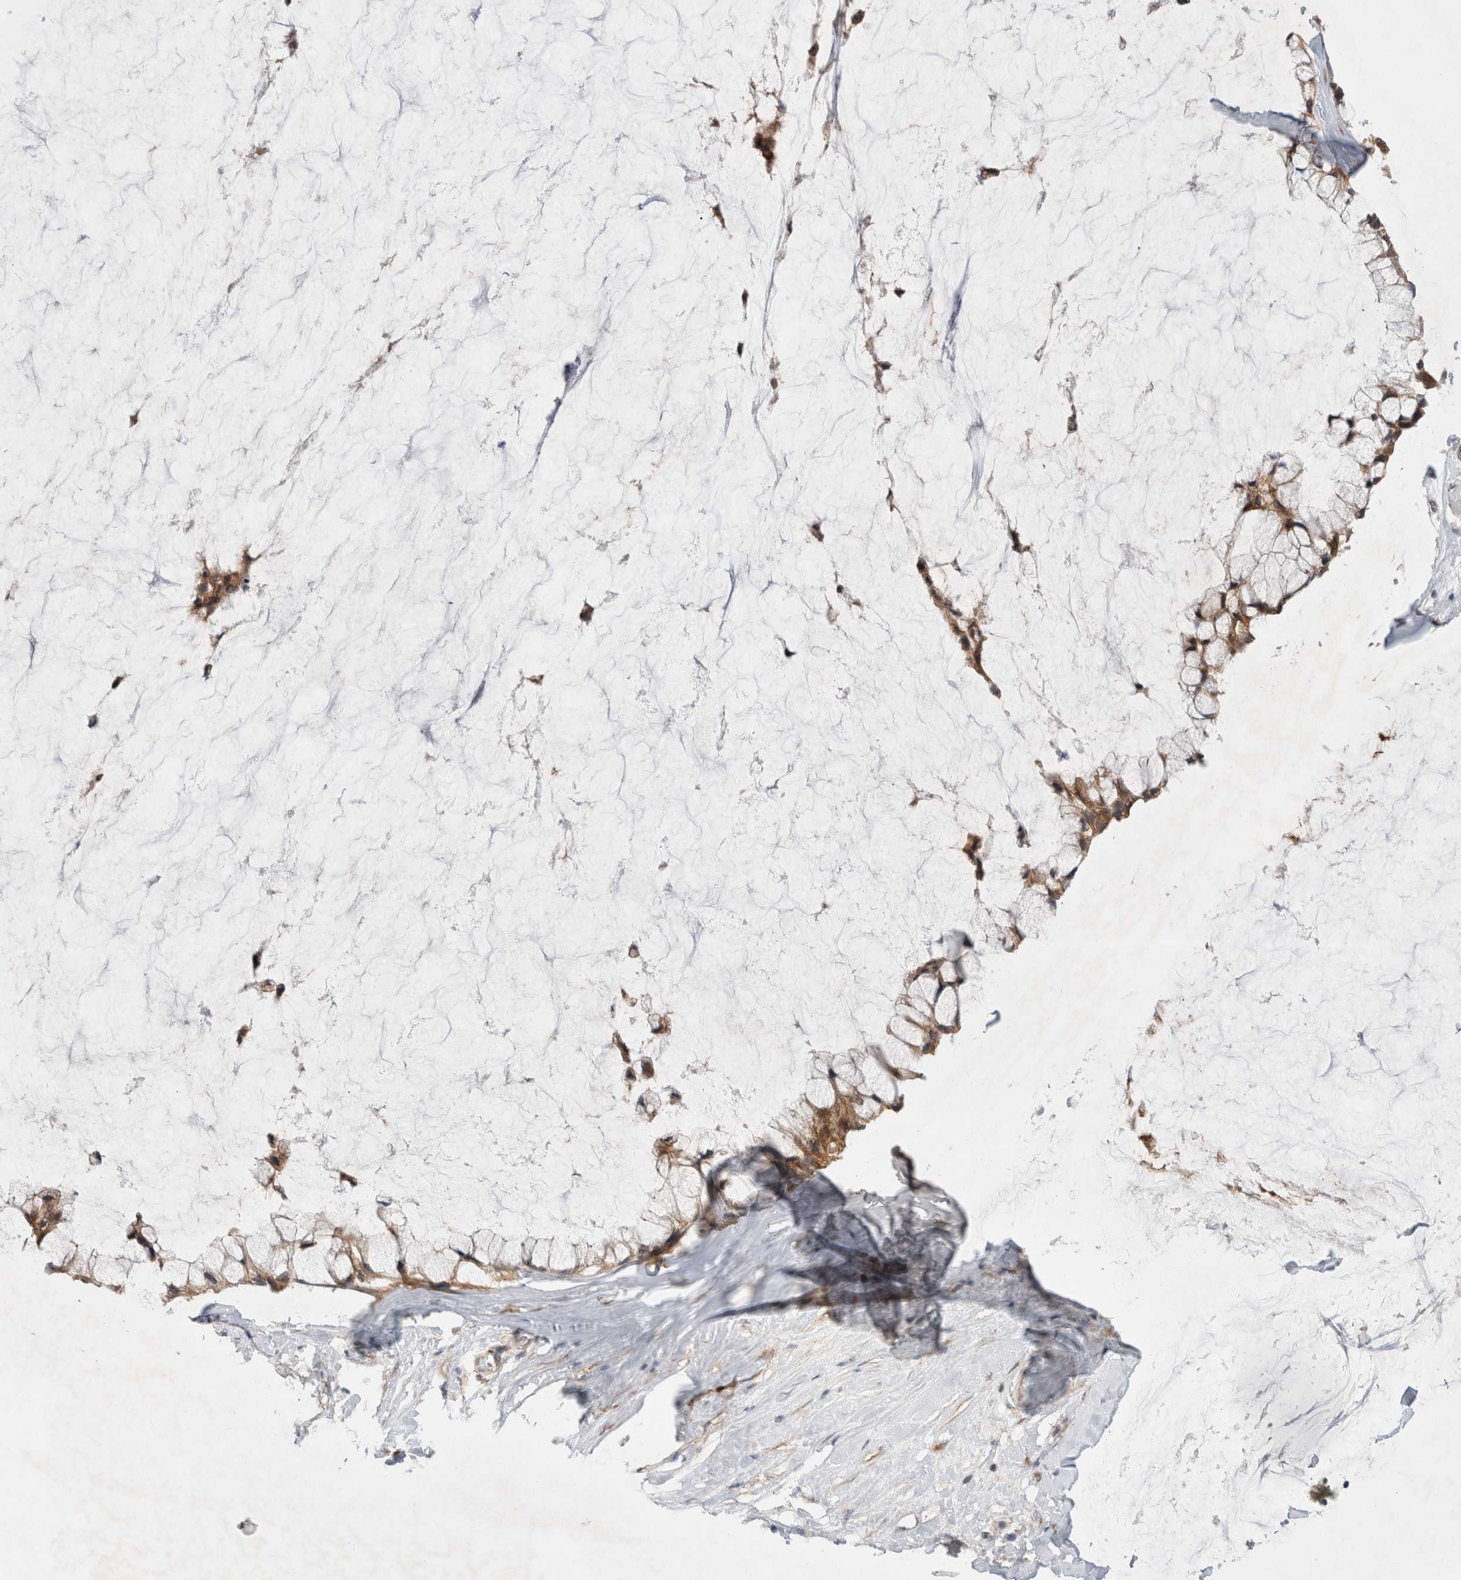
{"staining": {"intensity": "moderate", "quantity": ">75%", "location": "cytoplasmic/membranous"}, "tissue": "ovarian cancer", "cell_type": "Tumor cells", "image_type": "cancer", "snomed": [{"axis": "morphology", "description": "Cystadenocarcinoma, mucinous, NOS"}, {"axis": "topography", "description": "Ovary"}], "caption": "There is medium levels of moderate cytoplasmic/membranous staining in tumor cells of ovarian cancer (mucinous cystadenocarcinoma), as demonstrated by immunohistochemical staining (brown color).", "gene": "WIPF2", "patient": {"sex": "female", "age": 39}}